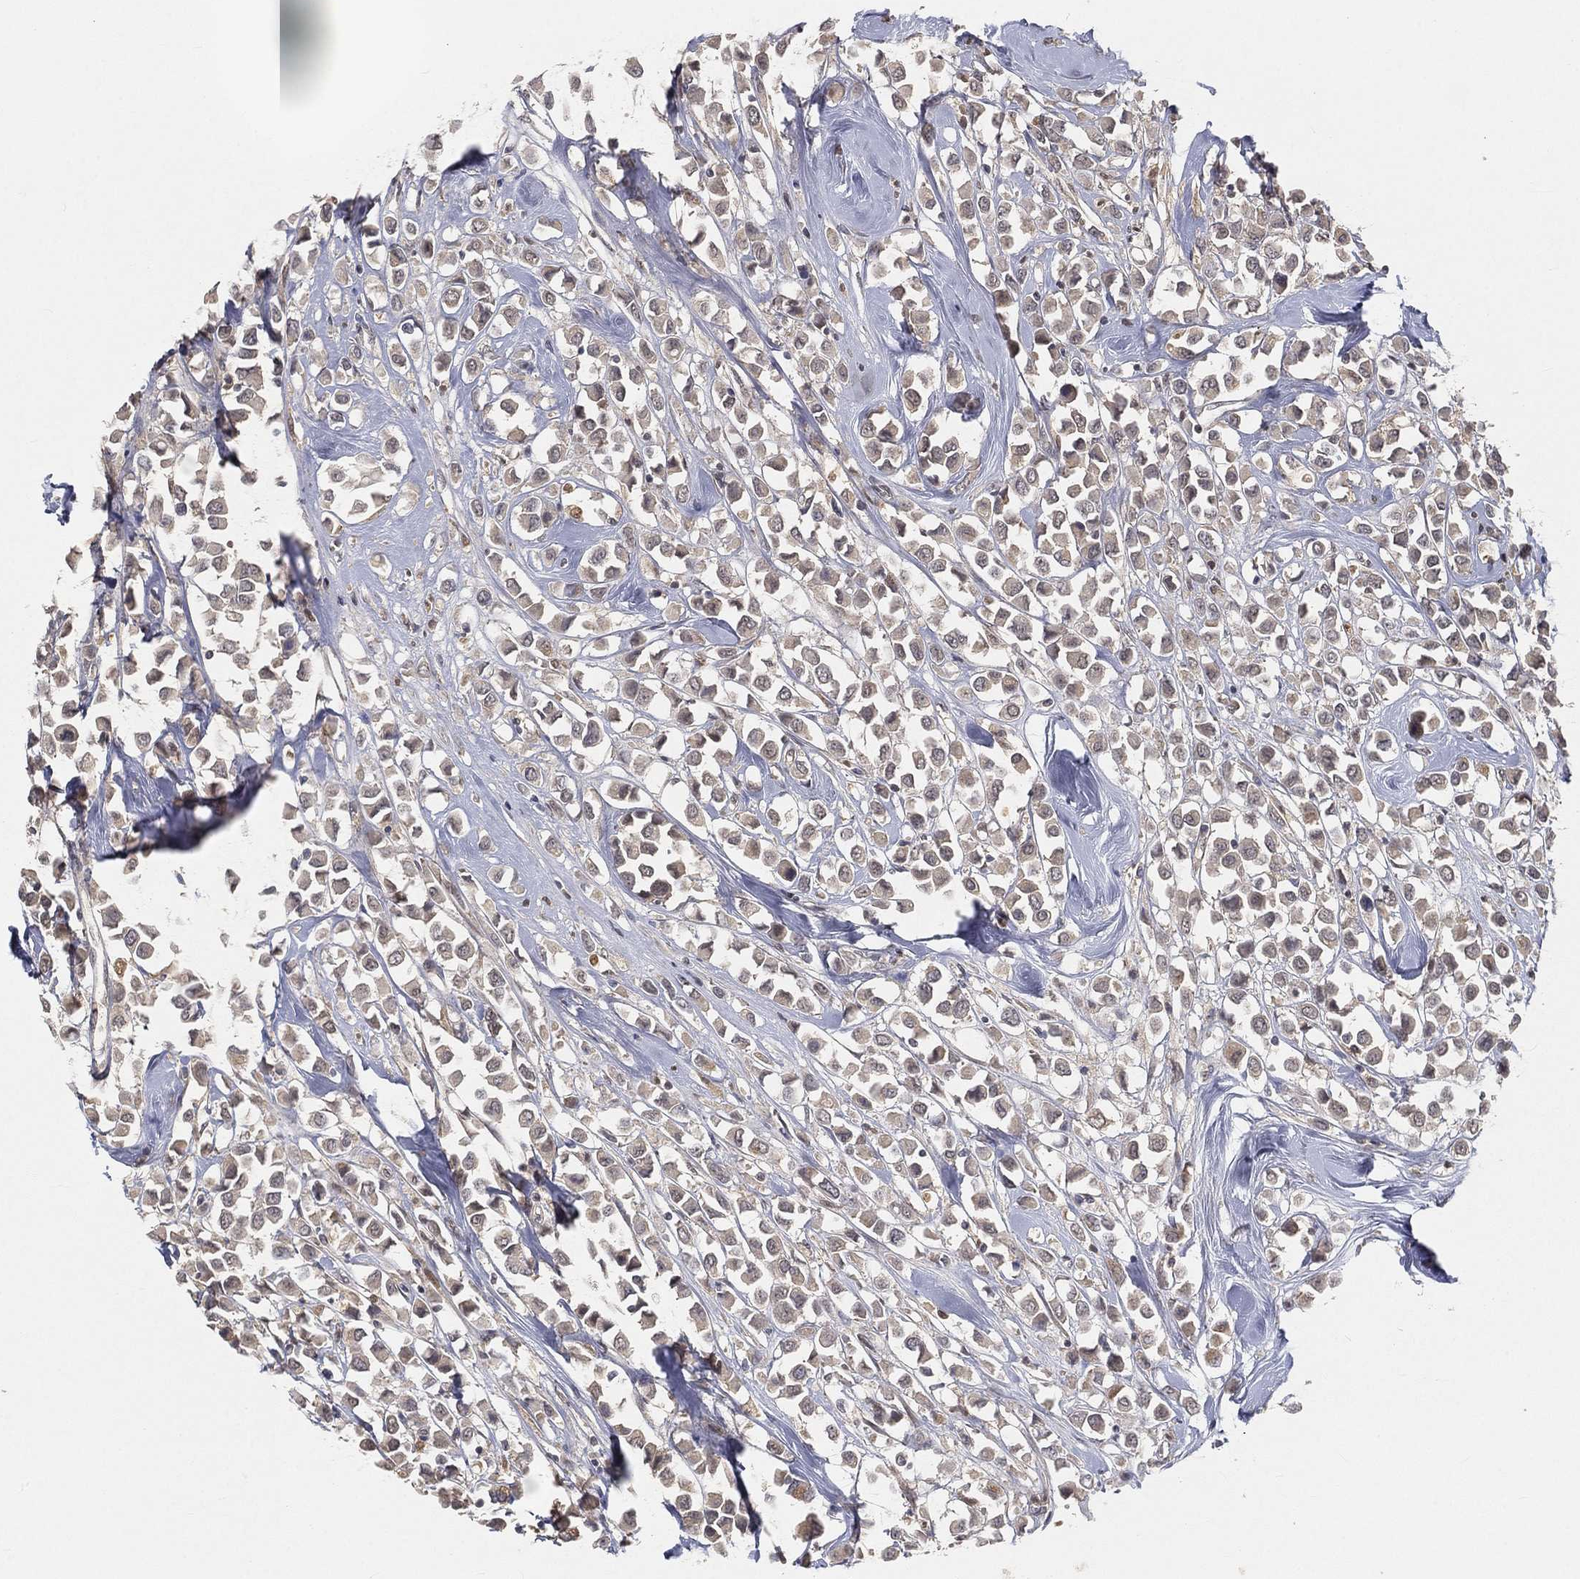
{"staining": {"intensity": "weak", "quantity": "25%-75%", "location": "cytoplasmic/membranous"}, "tissue": "breast cancer", "cell_type": "Tumor cells", "image_type": "cancer", "snomed": [{"axis": "morphology", "description": "Duct carcinoma"}, {"axis": "topography", "description": "Breast"}], "caption": "The immunohistochemical stain highlights weak cytoplasmic/membranous staining in tumor cells of breast intraductal carcinoma tissue.", "gene": "MAPK1", "patient": {"sex": "female", "age": 61}}